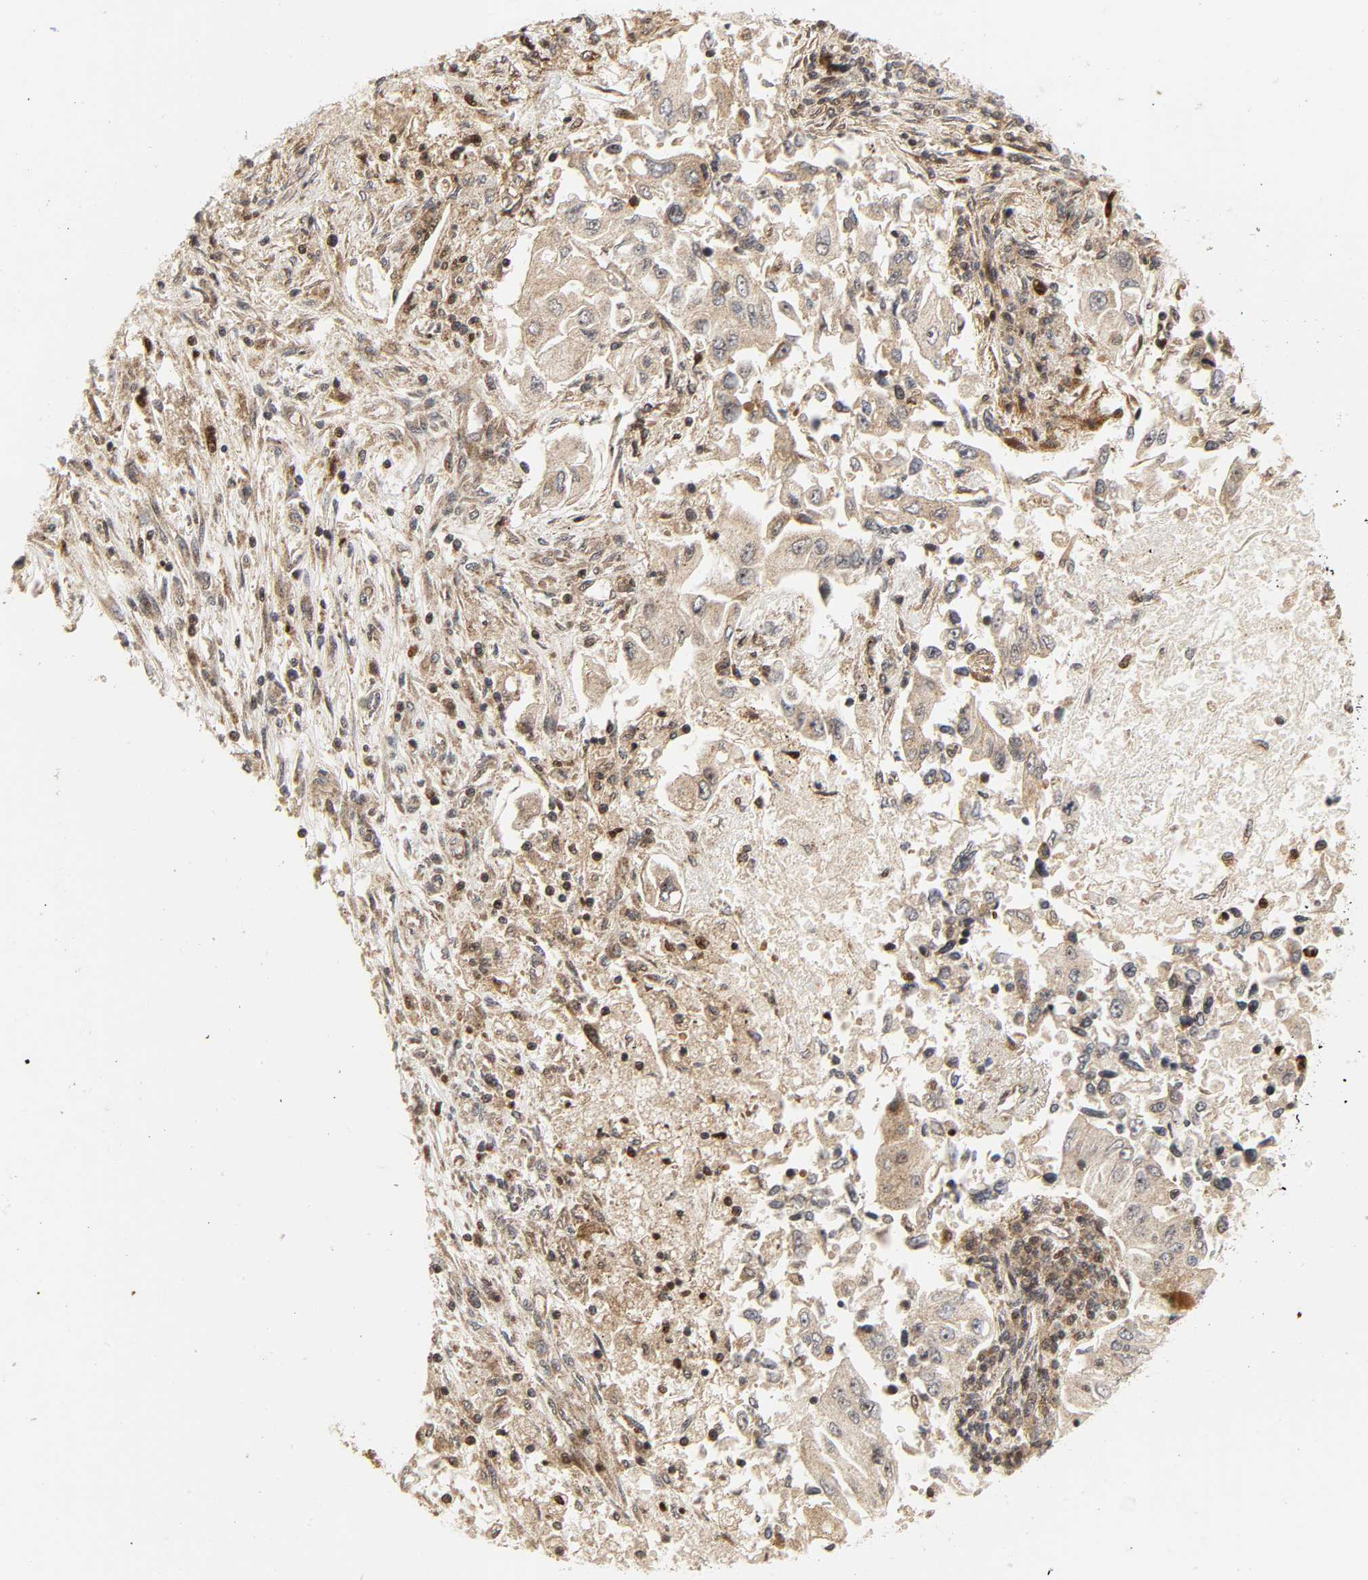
{"staining": {"intensity": "moderate", "quantity": ">75%", "location": "cytoplasmic/membranous"}, "tissue": "lung cancer", "cell_type": "Tumor cells", "image_type": "cancer", "snomed": [{"axis": "morphology", "description": "Adenocarcinoma, NOS"}, {"axis": "topography", "description": "Lung"}], "caption": "Immunohistochemical staining of lung adenocarcinoma exhibits medium levels of moderate cytoplasmic/membranous protein staining in about >75% of tumor cells. Immunohistochemistry stains the protein in brown and the nuclei are stained blue.", "gene": "CHUK", "patient": {"sex": "male", "age": 84}}